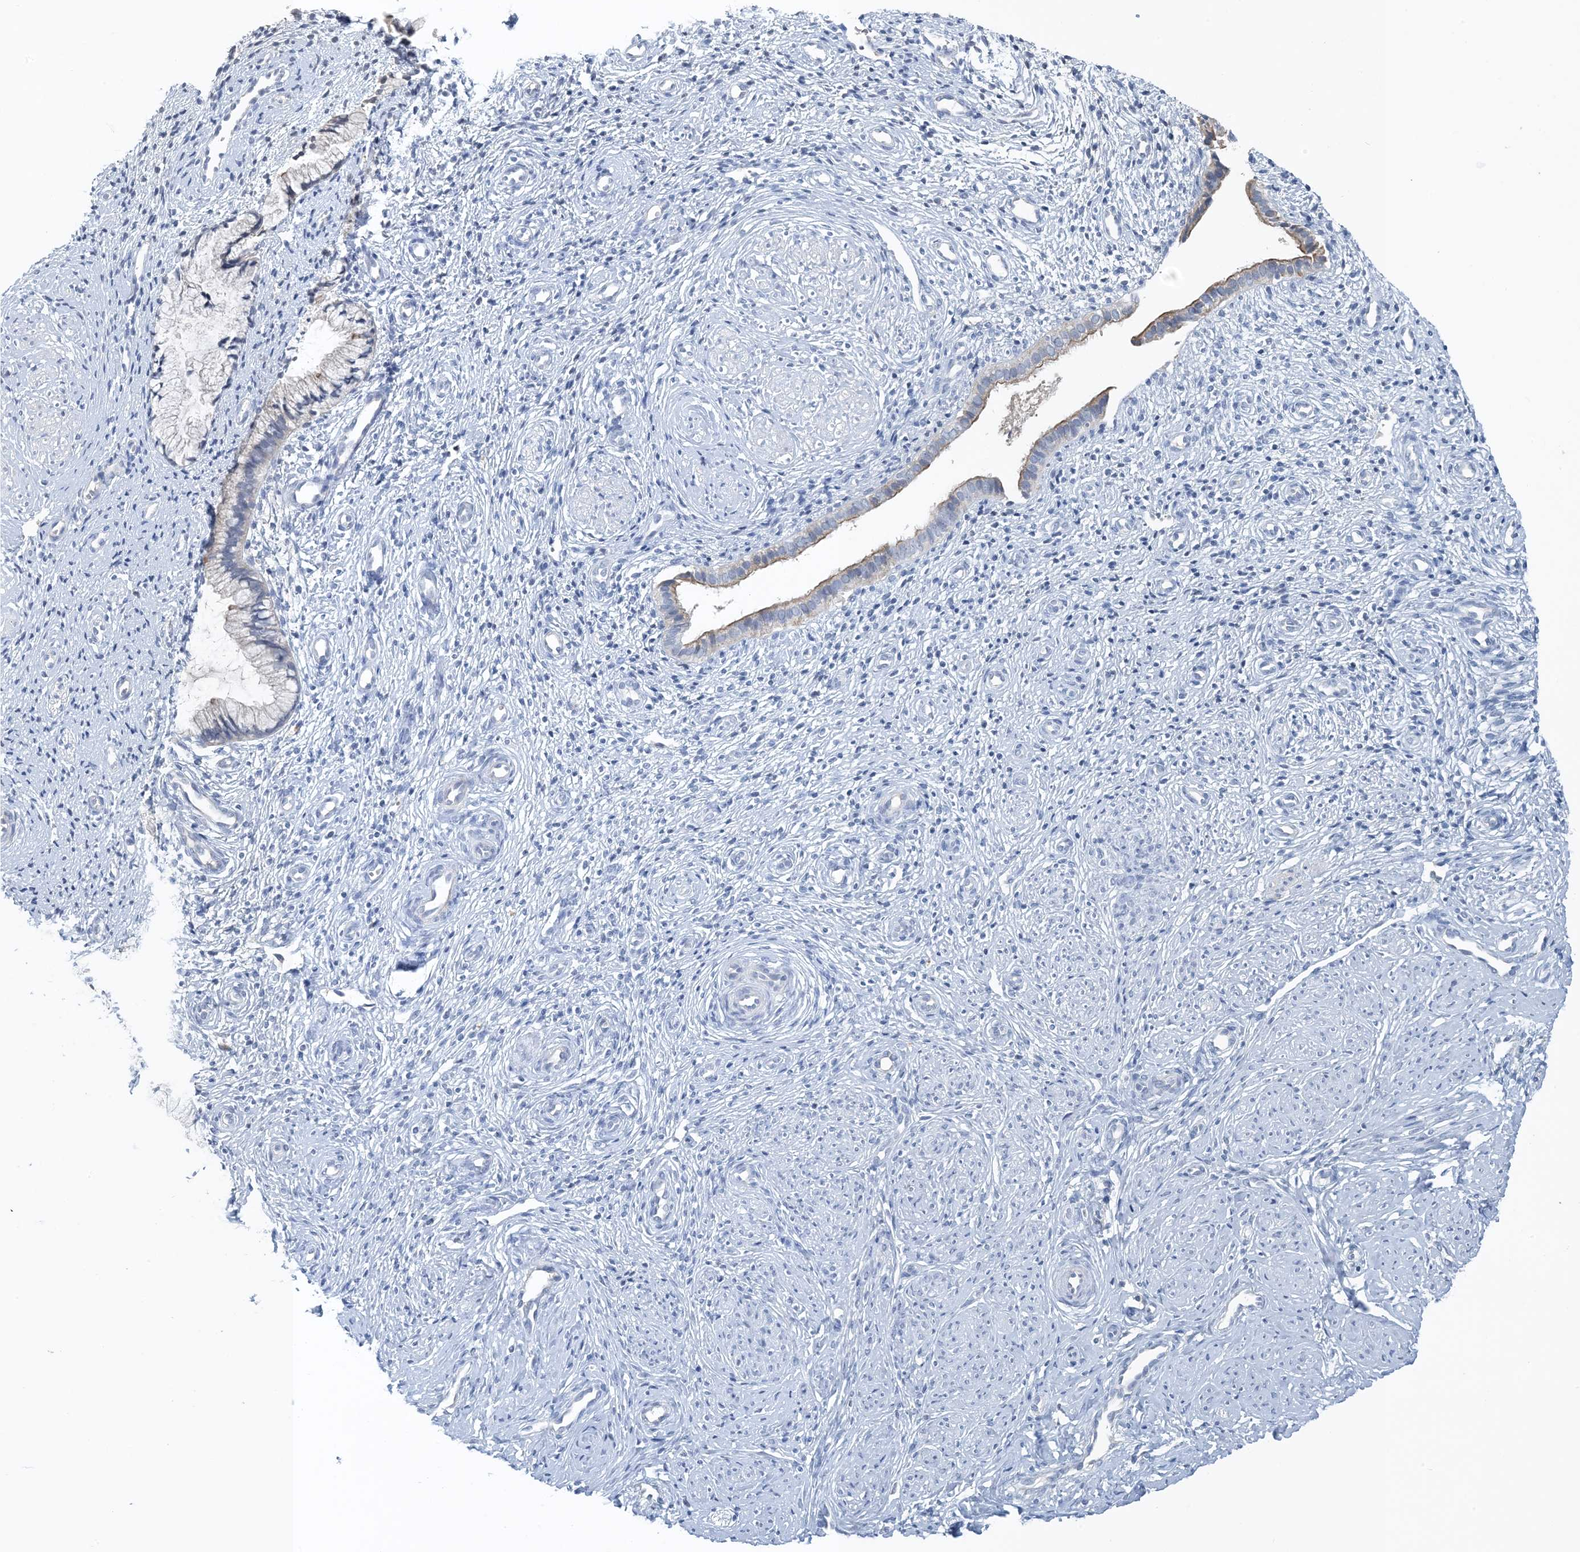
{"staining": {"intensity": "weak", "quantity": "<25%", "location": "cytoplasmic/membranous"}, "tissue": "cervix", "cell_type": "Glandular cells", "image_type": "normal", "snomed": [{"axis": "morphology", "description": "Normal tissue, NOS"}, {"axis": "topography", "description": "Cervix"}], "caption": "Immunohistochemistry (IHC) of benign cervix demonstrates no expression in glandular cells.", "gene": "CTRL", "patient": {"sex": "female", "age": 27}}